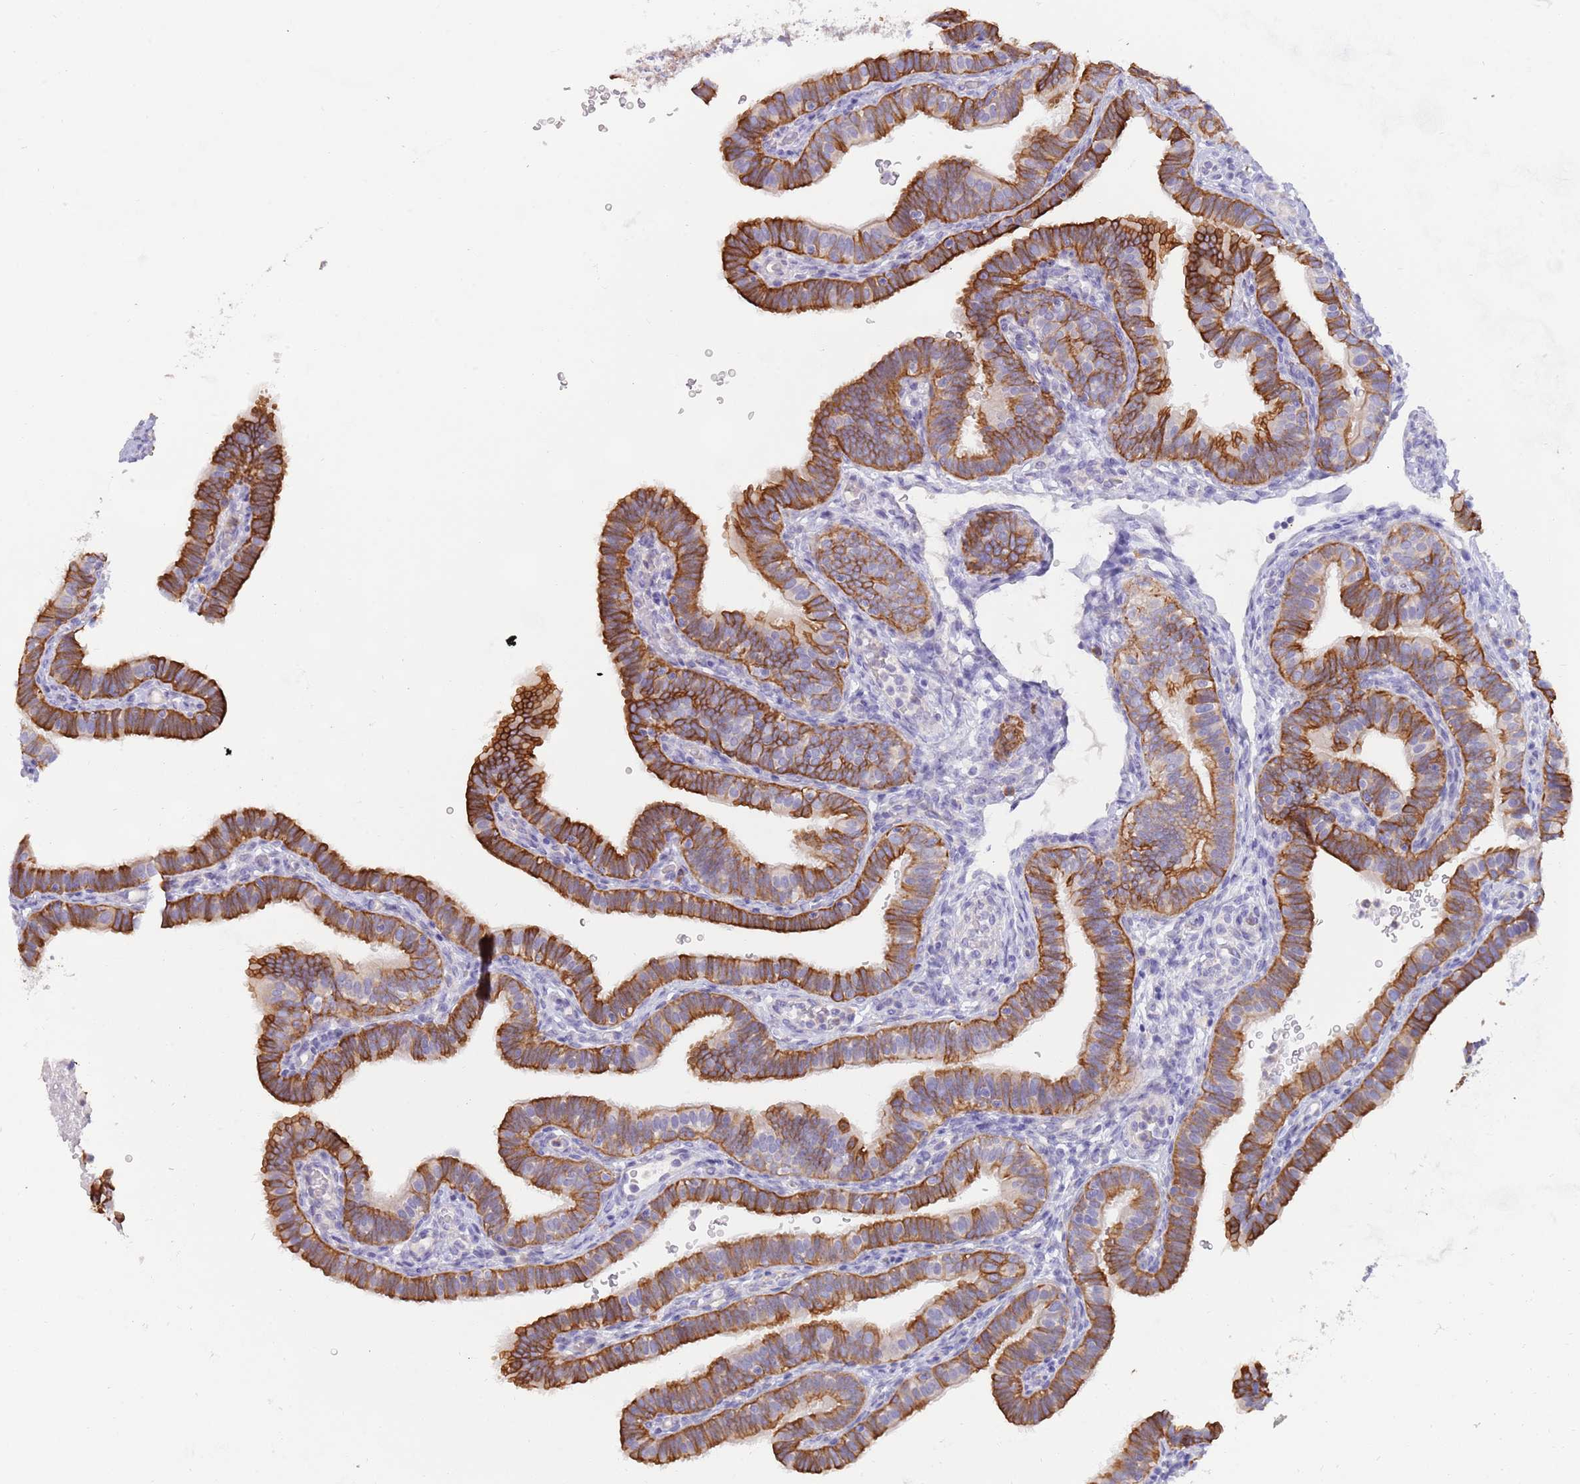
{"staining": {"intensity": "strong", "quantity": "25%-75%", "location": "cytoplasmic/membranous"}, "tissue": "fallopian tube", "cell_type": "Glandular cells", "image_type": "normal", "snomed": [{"axis": "morphology", "description": "Normal tissue, NOS"}, {"axis": "topography", "description": "Fallopian tube"}], "caption": "High-magnification brightfield microscopy of unremarkable fallopian tube stained with DAB (brown) and counterstained with hematoxylin (blue). glandular cells exhibit strong cytoplasmic/membranous staining is appreciated in approximately25%-75% of cells.", "gene": "CCDC149", "patient": {"sex": "female", "age": 41}}